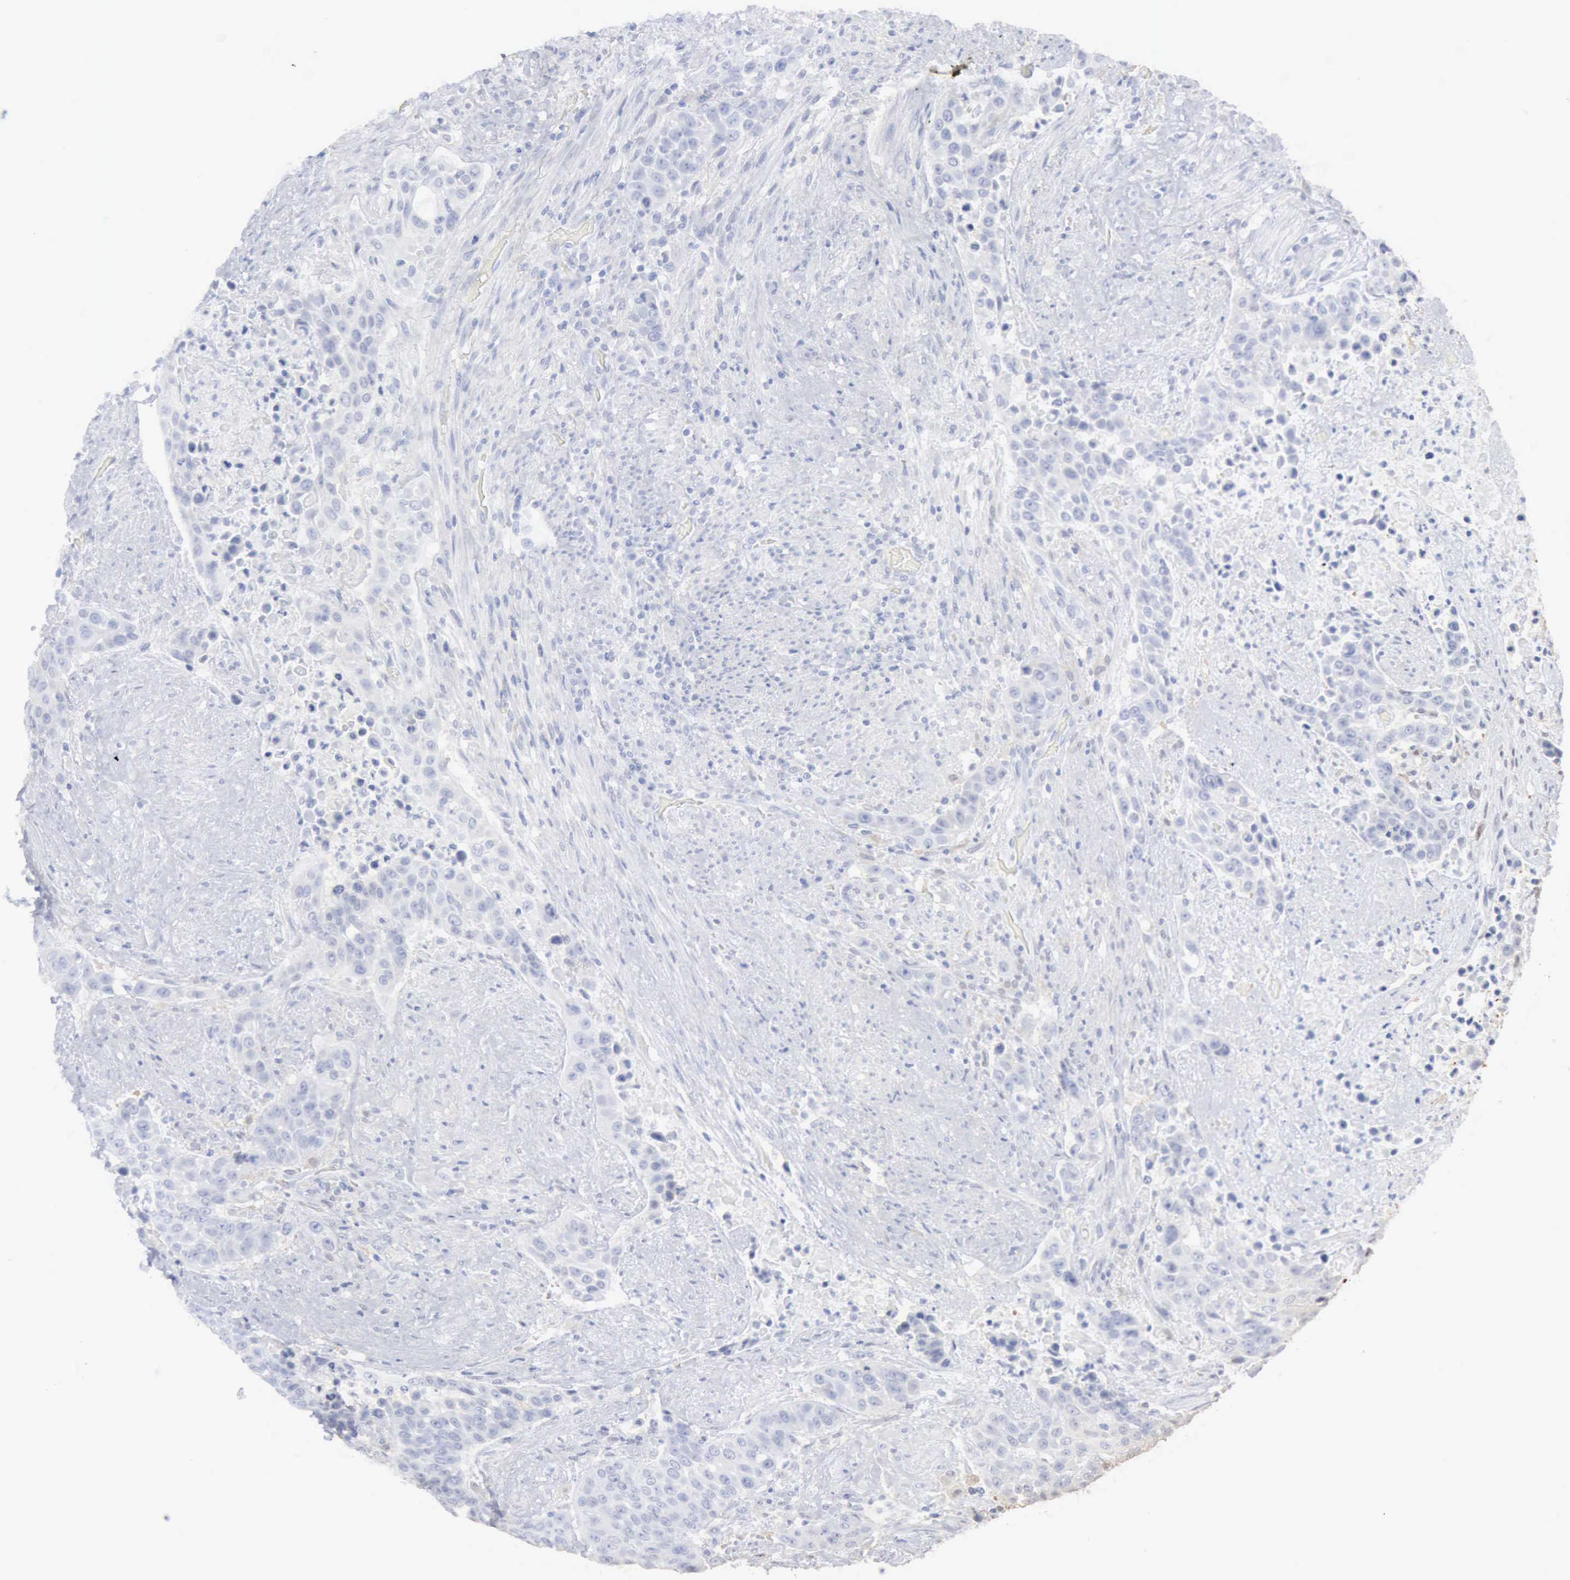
{"staining": {"intensity": "negative", "quantity": "none", "location": "none"}, "tissue": "urothelial cancer", "cell_type": "Tumor cells", "image_type": "cancer", "snomed": [{"axis": "morphology", "description": "Urothelial carcinoma, High grade"}, {"axis": "topography", "description": "Urinary bladder"}], "caption": "Immunohistochemical staining of high-grade urothelial carcinoma reveals no significant positivity in tumor cells.", "gene": "STAT1", "patient": {"sex": "male", "age": 74}}